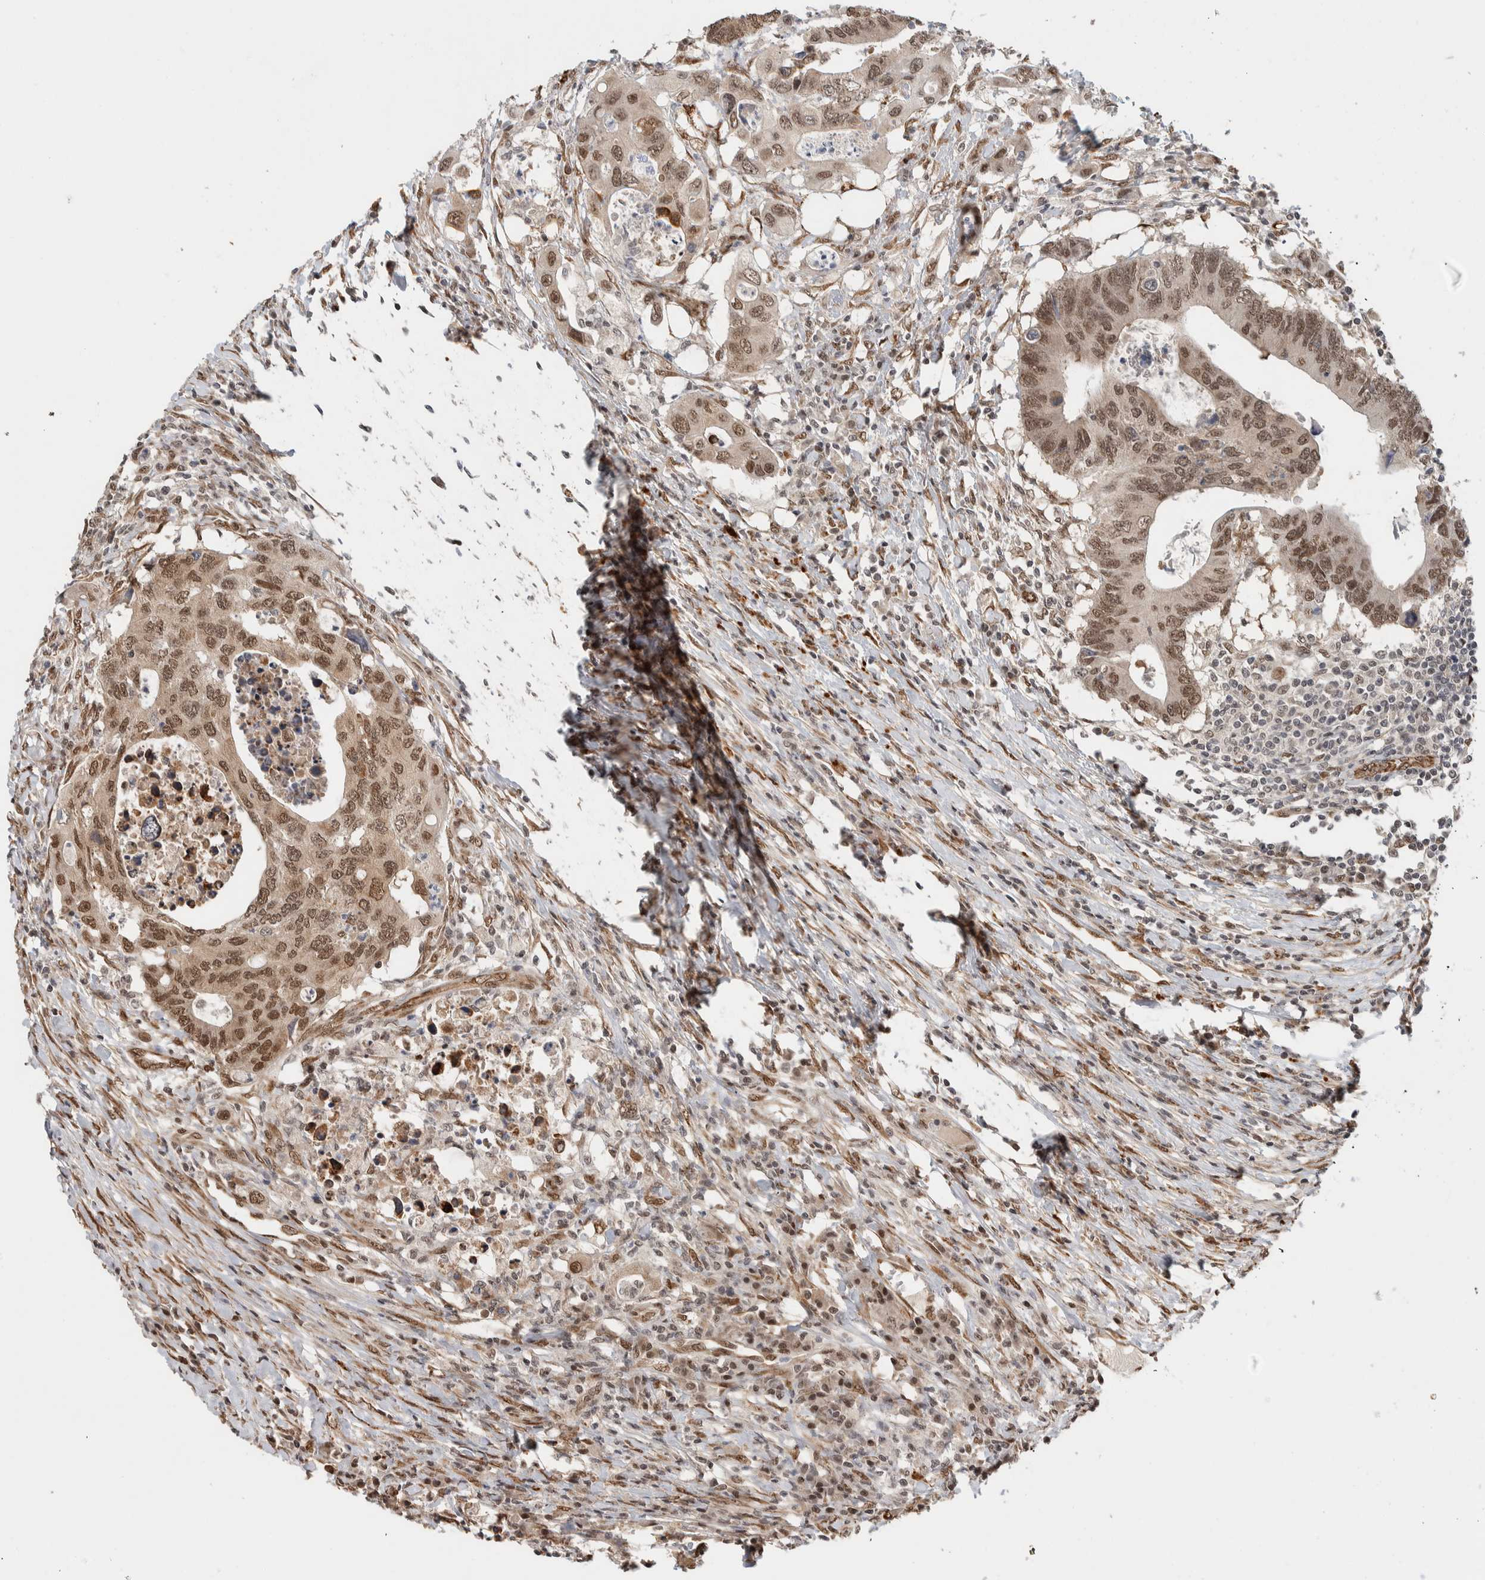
{"staining": {"intensity": "strong", "quantity": "25%-75%", "location": "cytoplasmic/membranous,nuclear"}, "tissue": "colorectal cancer", "cell_type": "Tumor cells", "image_type": "cancer", "snomed": [{"axis": "morphology", "description": "Adenocarcinoma, NOS"}, {"axis": "topography", "description": "Colon"}], "caption": "The histopathology image displays a brown stain indicating the presence of a protein in the cytoplasmic/membranous and nuclear of tumor cells in colorectal cancer. The staining was performed using DAB, with brown indicating positive protein expression. Nuclei are stained blue with hematoxylin.", "gene": "TNRC18", "patient": {"sex": "male", "age": 71}}